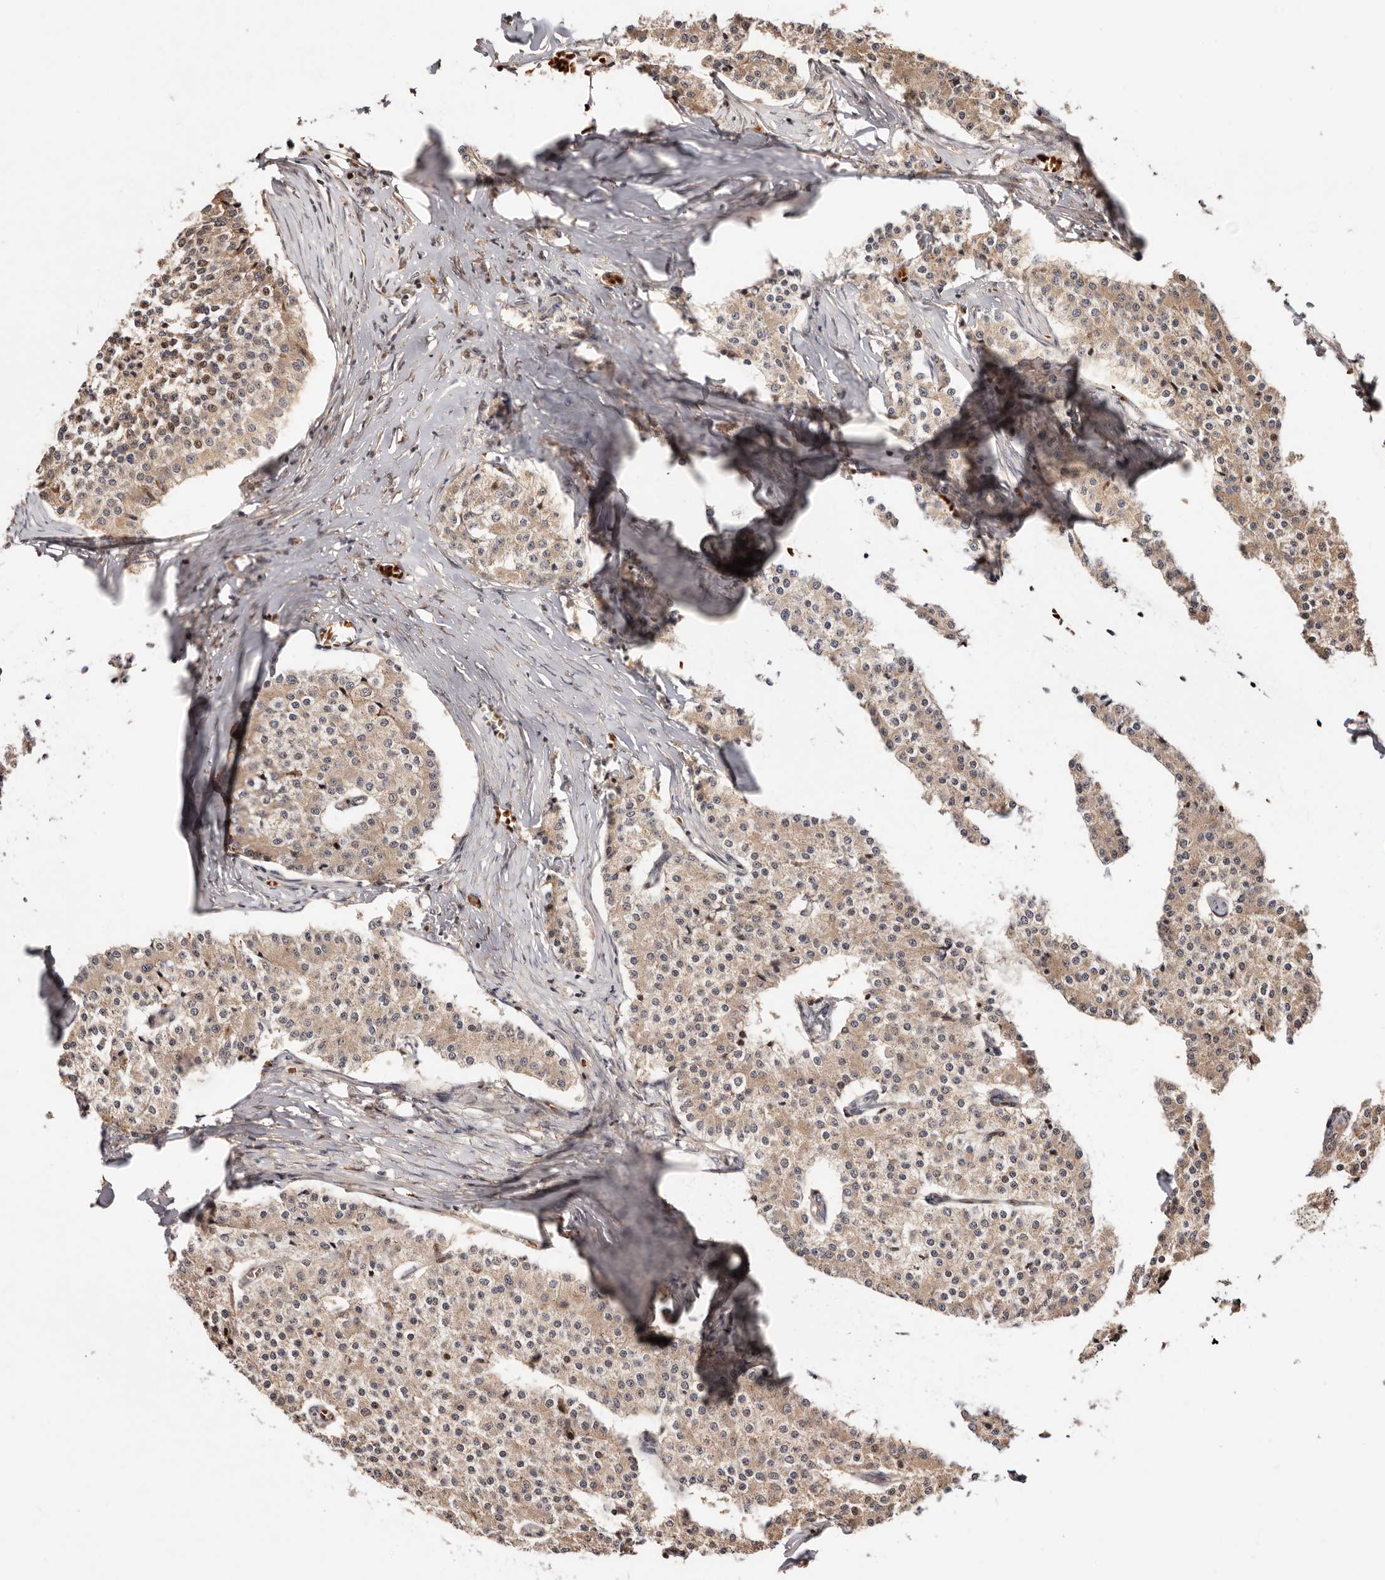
{"staining": {"intensity": "weak", "quantity": ">75%", "location": "cytoplasmic/membranous,nuclear"}, "tissue": "carcinoid", "cell_type": "Tumor cells", "image_type": "cancer", "snomed": [{"axis": "morphology", "description": "Carcinoid, malignant, NOS"}, {"axis": "topography", "description": "Colon"}], "caption": "Protein expression analysis of human malignant carcinoid reveals weak cytoplasmic/membranous and nuclear expression in approximately >75% of tumor cells.", "gene": "PTPN22", "patient": {"sex": "female", "age": 52}}